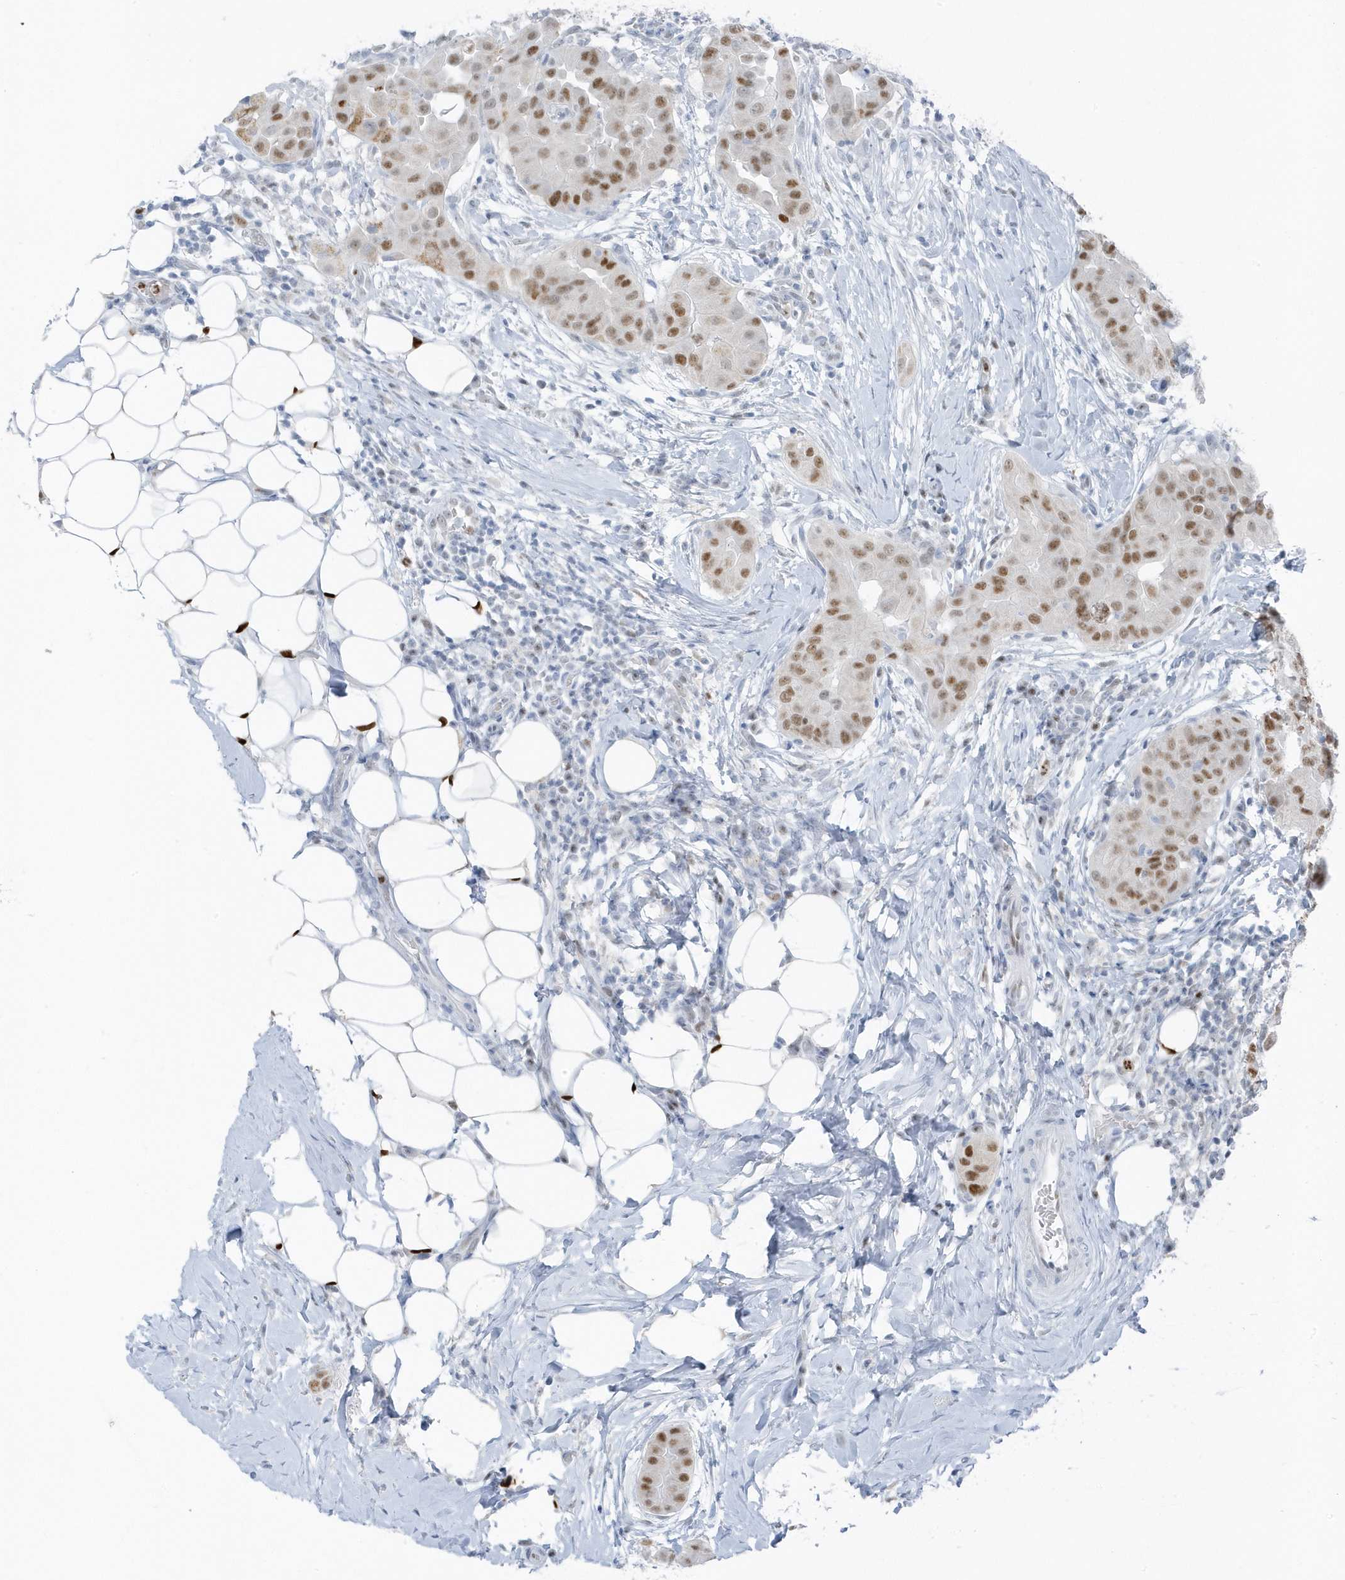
{"staining": {"intensity": "moderate", "quantity": ">75%", "location": "nuclear"}, "tissue": "thyroid cancer", "cell_type": "Tumor cells", "image_type": "cancer", "snomed": [{"axis": "morphology", "description": "Papillary adenocarcinoma, NOS"}, {"axis": "topography", "description": "Thyroid gland"}], "caption": "Immunohistochemistry (DAB (3,3'-diaminobenzidine)) staining of papillary adenocarcinoma (thyroid) demonstrates moderate nuclear protein staining in approximately >75% of tumor cells. (DAB = brown stain, brightfield microscopy at high magnification).", "gene": "SMIM34", "patient": {"sex": "male", "age": 33}}